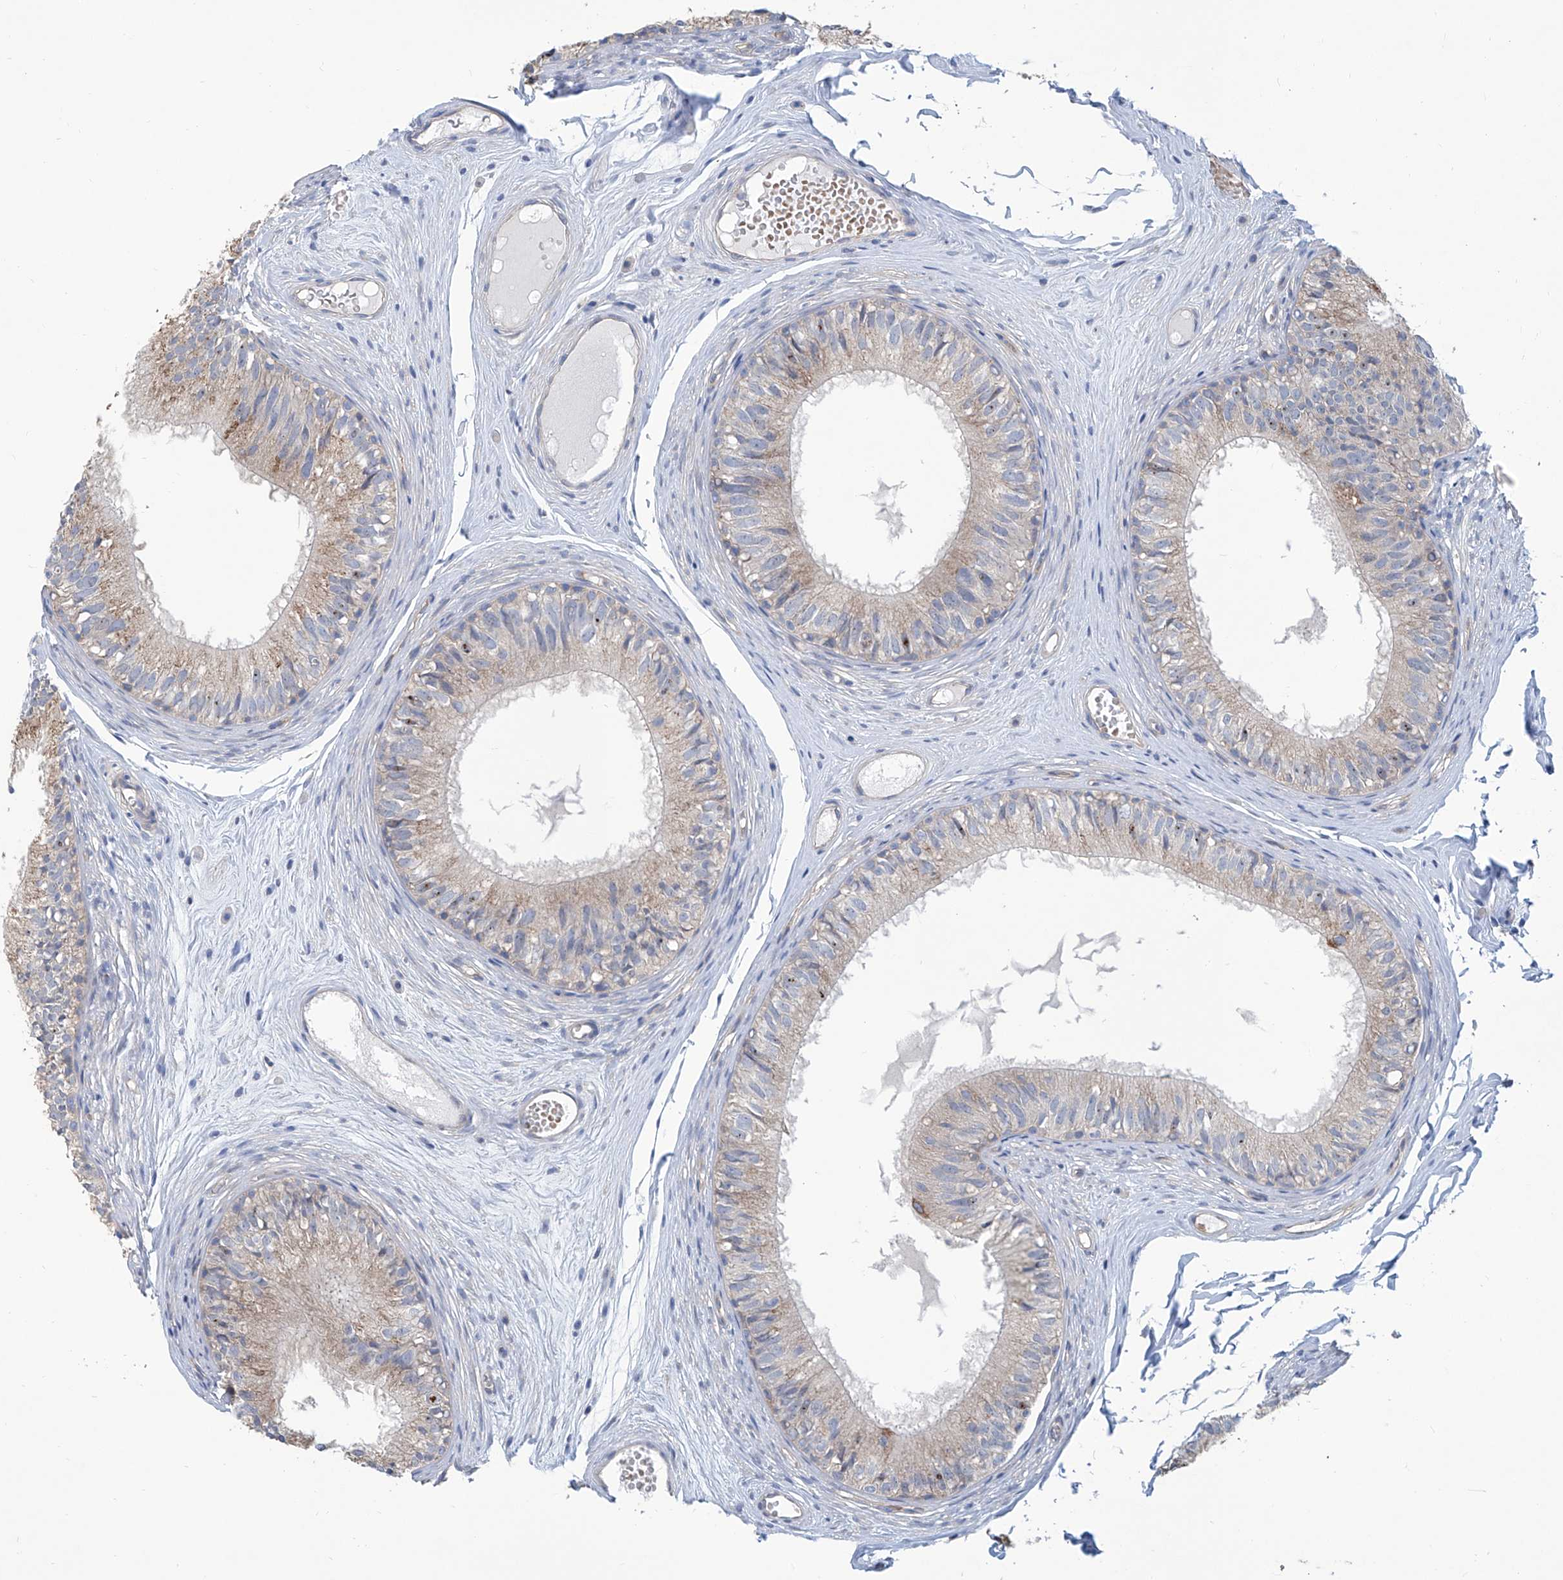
{"staining": {"intensity": "weak", "quantity": "<25%", "location": "cytoplasmic/membranous"}, "tissue": "epididymis", "cell_type": "Glandular cells", "image_type": "normal", "snomed": [{"axis": "morphology", "description": "Normal tissue, NOS"}, {"axis": "morphology", "description": "Seminoma in situ"}, {"axis": "topography", "description": "Testis"}, {"axis": "topography", "description": "Epididymis"}], "caption": "A high-resolution image shows immunohistochemistry (IHC) staining of unremarkable epididymis, which shows no significant positivity in glandular cells. (Stains: DAB (3,3'-diaminobenzidine) immunohistochemistry (IHC) with hematoxylin counter stain, Microscopy: brightfield microscopy at high magnification).", "gene": "EIF2D", "patient": {"sex": "male", "age": 28}}